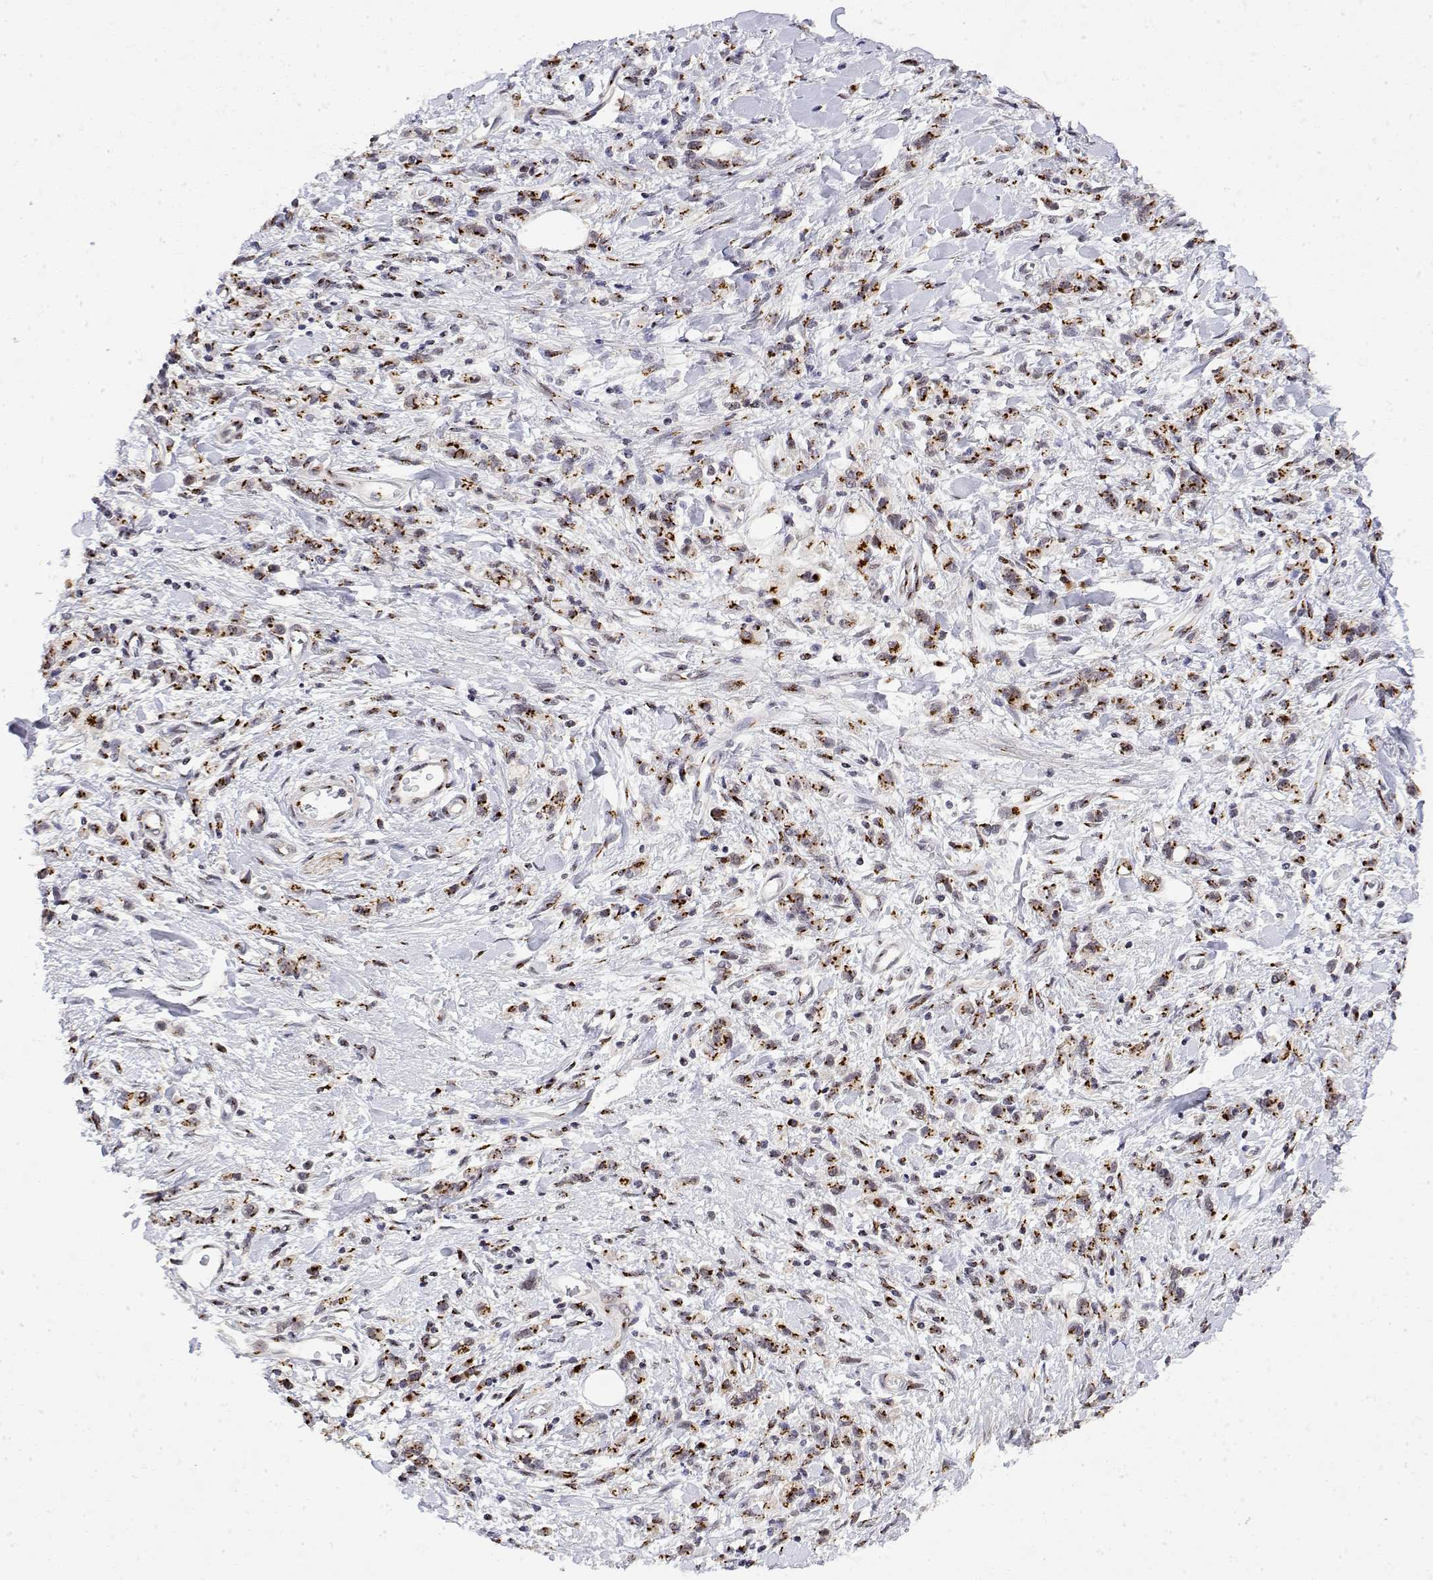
{"staining": {"intensity": "strong", "quantity": "25%-75%", "location": "cytoplasmic/membranous"}, "tissue": "stomach cancer", "cell_type": "Tumor cells", "image_type": "cancer", "snomed": [{"axis": "morphology", "description": "Adenocarcinoma, NOS"}, {"axis": "topography", "description": "Stomach"}], "caption": "Protein analysis of stomach cancer tissue demonstrates strong cytoplasmic/membranous staining in approximately 25%-75% of tumor cells. Using DAB (3,3'-diaminobenzidine) (brown) and hematoxylin (blue) stains, captured at high magnification using brightfield microscopy.", "gene": "YIPF3", "patient": {"sex": "male", "age": 77}}